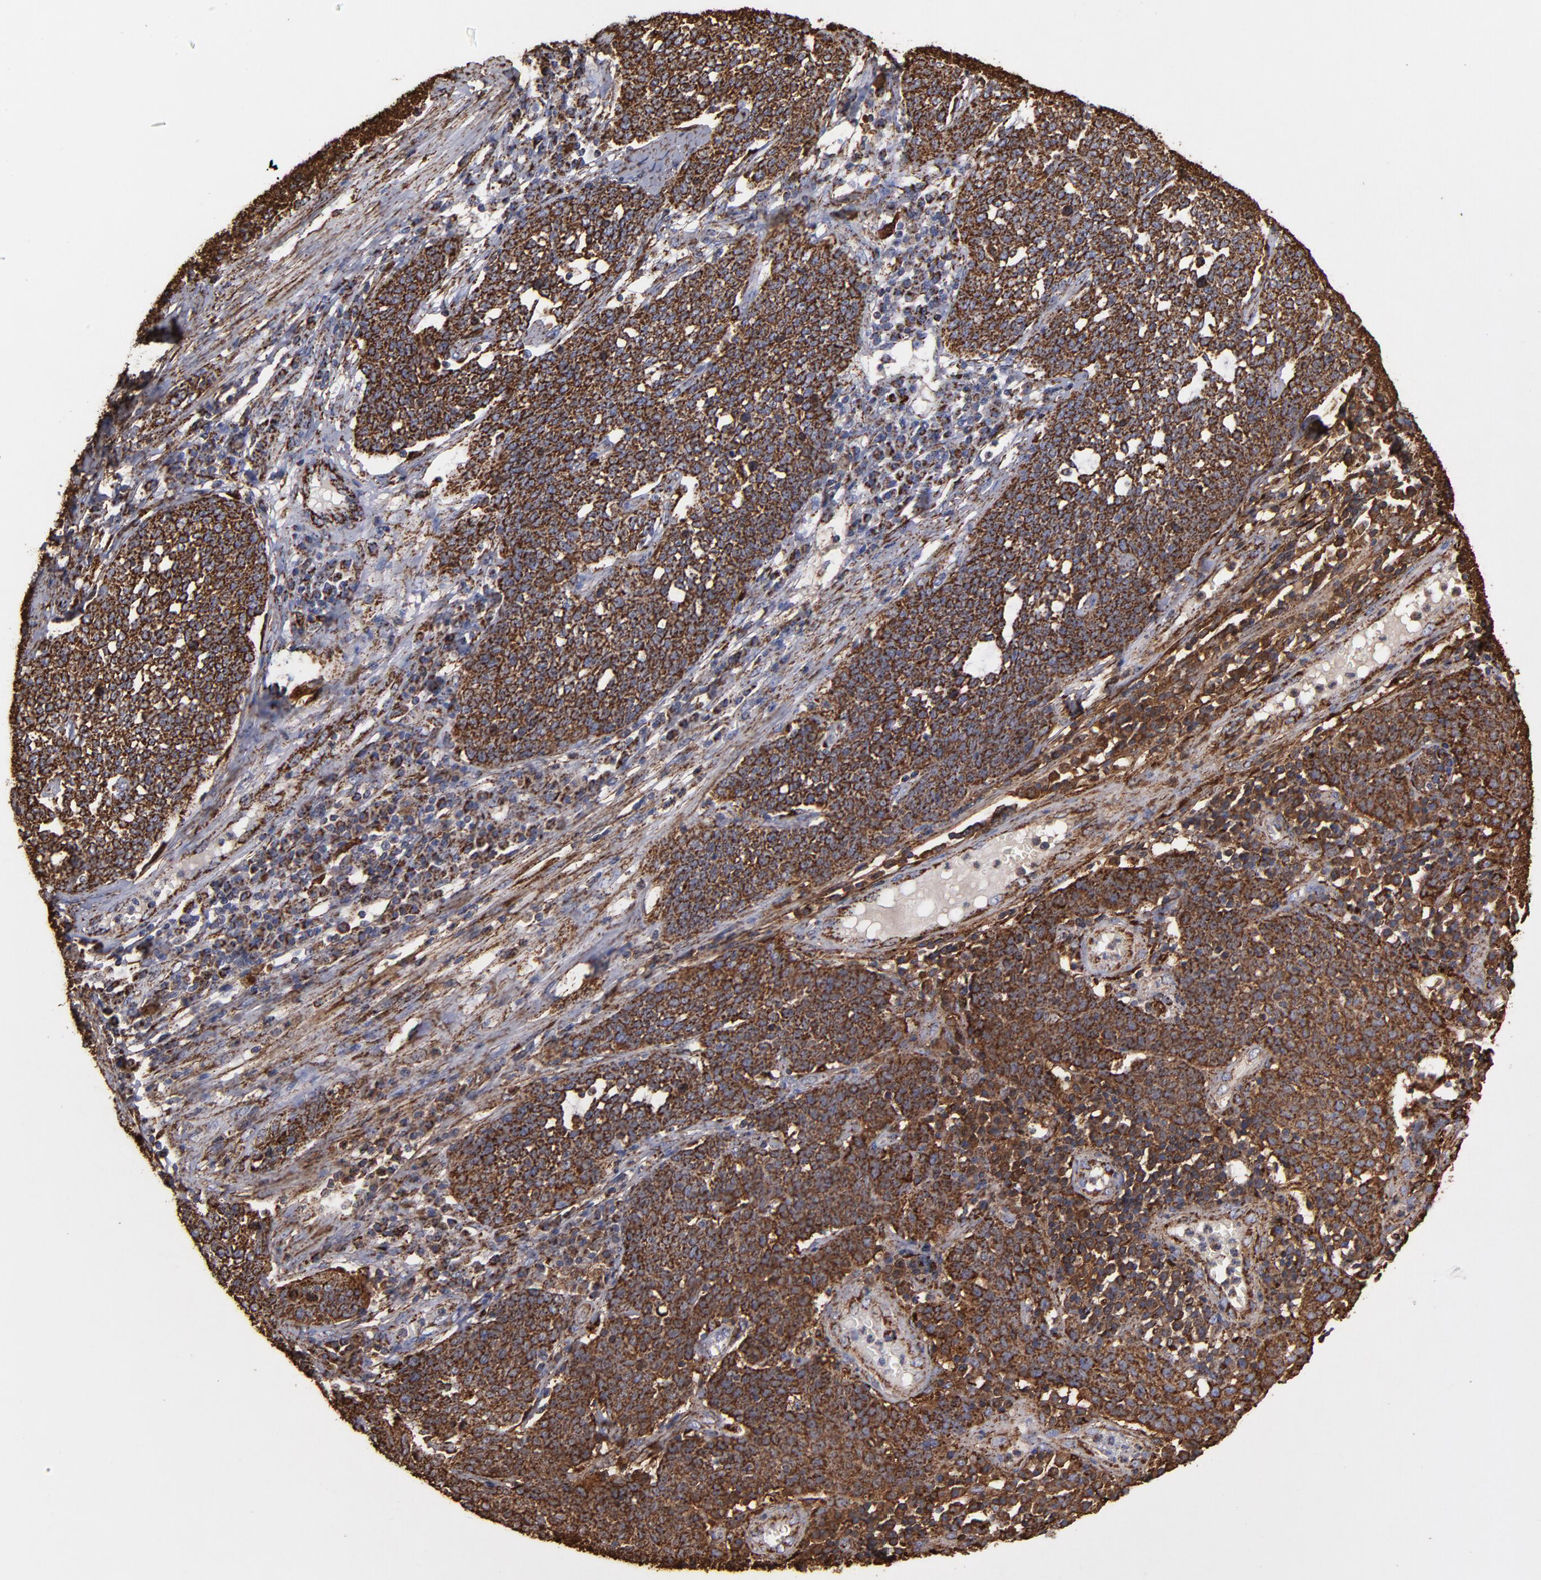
{"staining": {"intensity": "strong", "quantity": ">75%", "location": "cytoplasmic/membranous"}, "tissue": "cervical cancer", "cell_type": "Tumor cells", "image_type": "cancer", "snomed": [{"axis": "morphology", "description": "Squamous cell carcinoma, NOS"}, {"axis": "topography", "description": "Cervix"}], "caption": "The image reveals staining of cervical cancer (squamous cell carcinoma), revealing strong cytoplasmic/membranous protein staining (brown color) within tumor cells. (DAB (3,3'-diaminobenzidine) IHC, brown staining for protein, blue staining for nuclei).", "gene": "SOD2", "patient": {"sex": "female", "age": 34}}